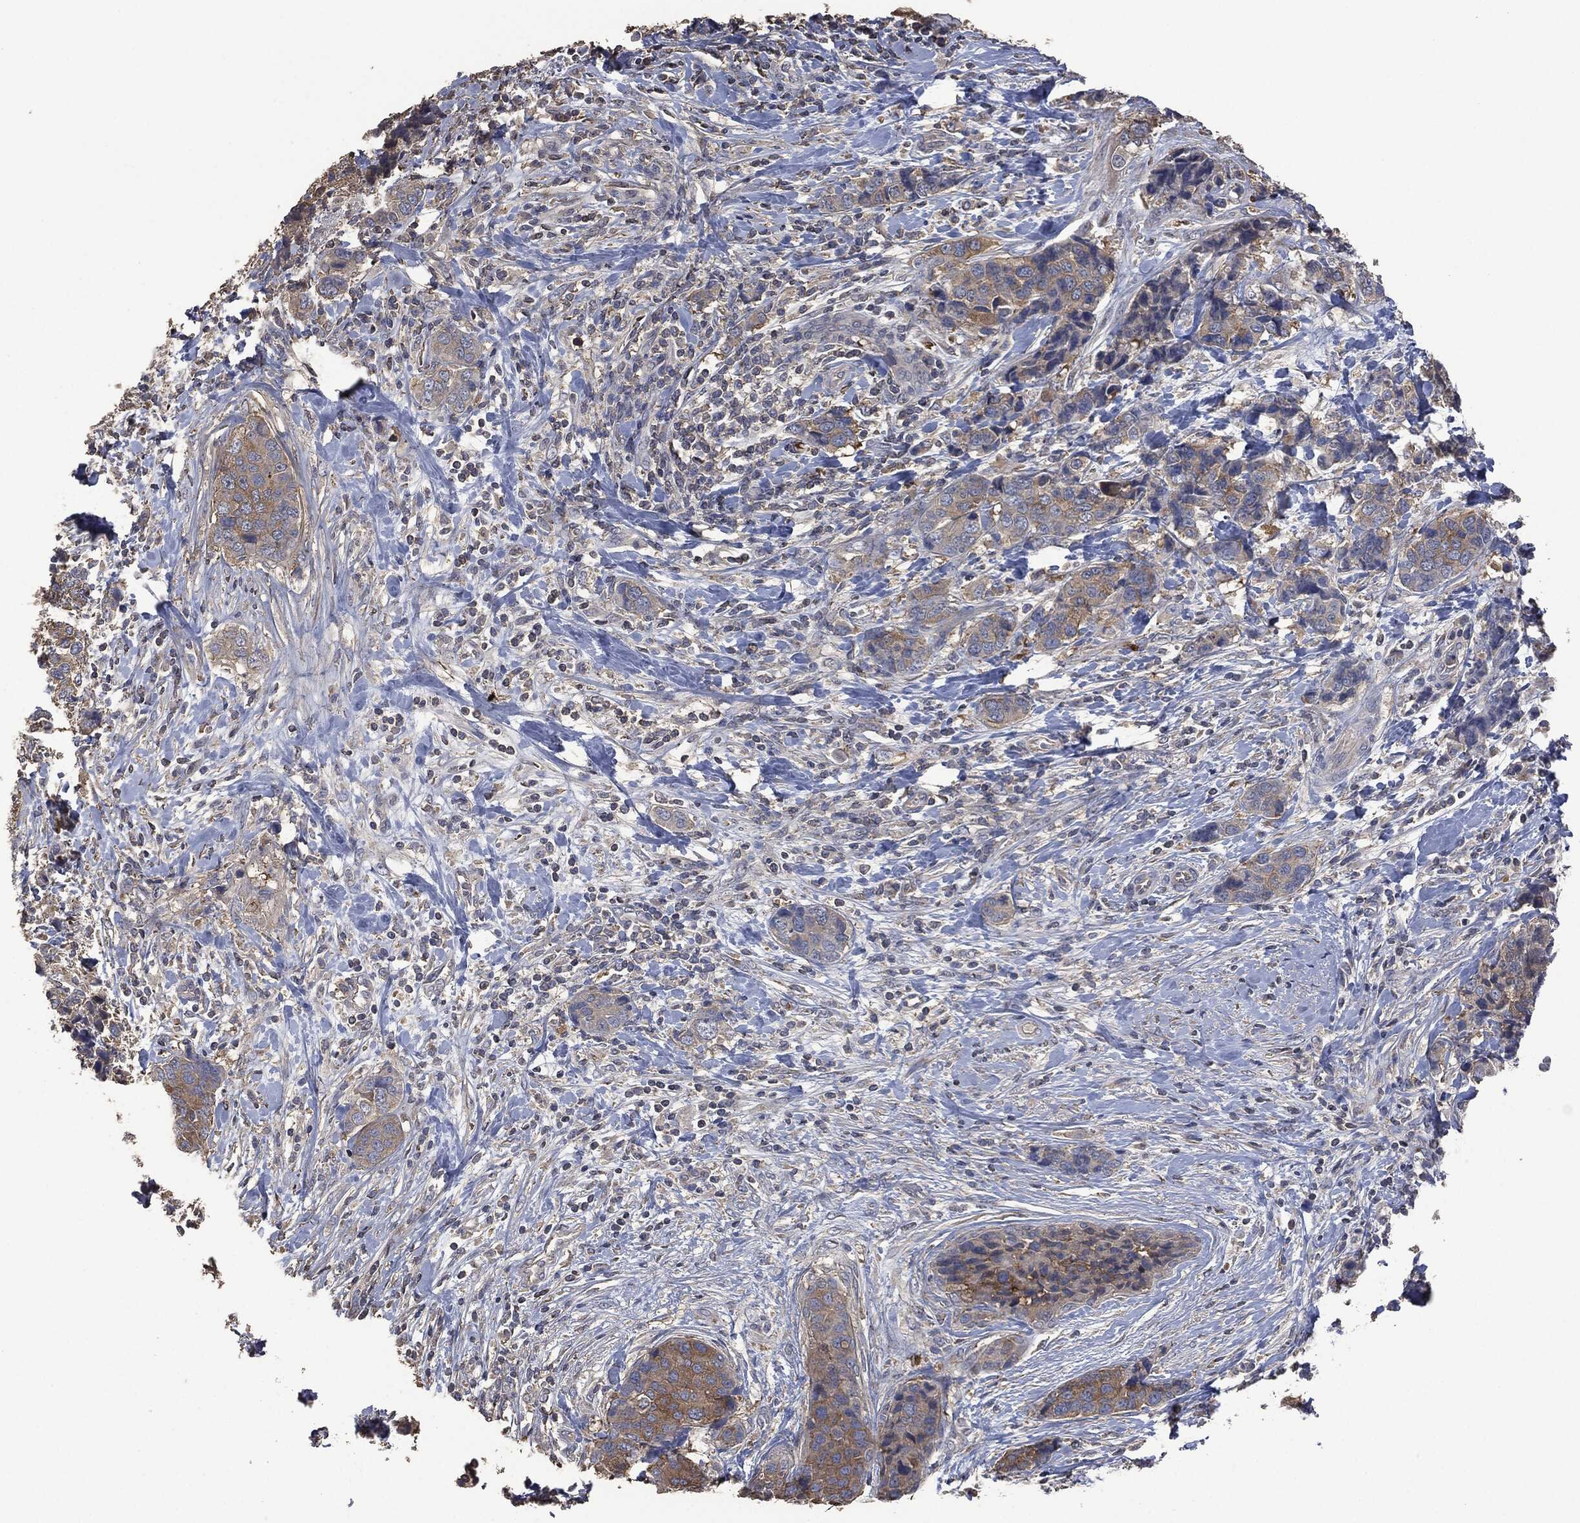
{"staining": {"intensity": "moderate", "quantity": "25%-75%", "location": "cytoplasmic/membranous"}, "tissue": "breast cancer", "cell_type": "Tumor cells", "image_type": "cancer", "snomed": [{"axis": "morphology", "description": "Lobular carcinoma"}, {"axis": "topography", "description": "Breast"}], "caption": "Immunohistochemistry micrograph of neoplastic tissue: breast cancer stained using IHC demonstrates medium levels of moderate protein expression localized specifically in the cytoplasmic/membranous of tumor cells, appearing as a cytoplasmic/membranous brown color.", "gene": "MSLN", "patient": {"sex": "female", "age": 59}}